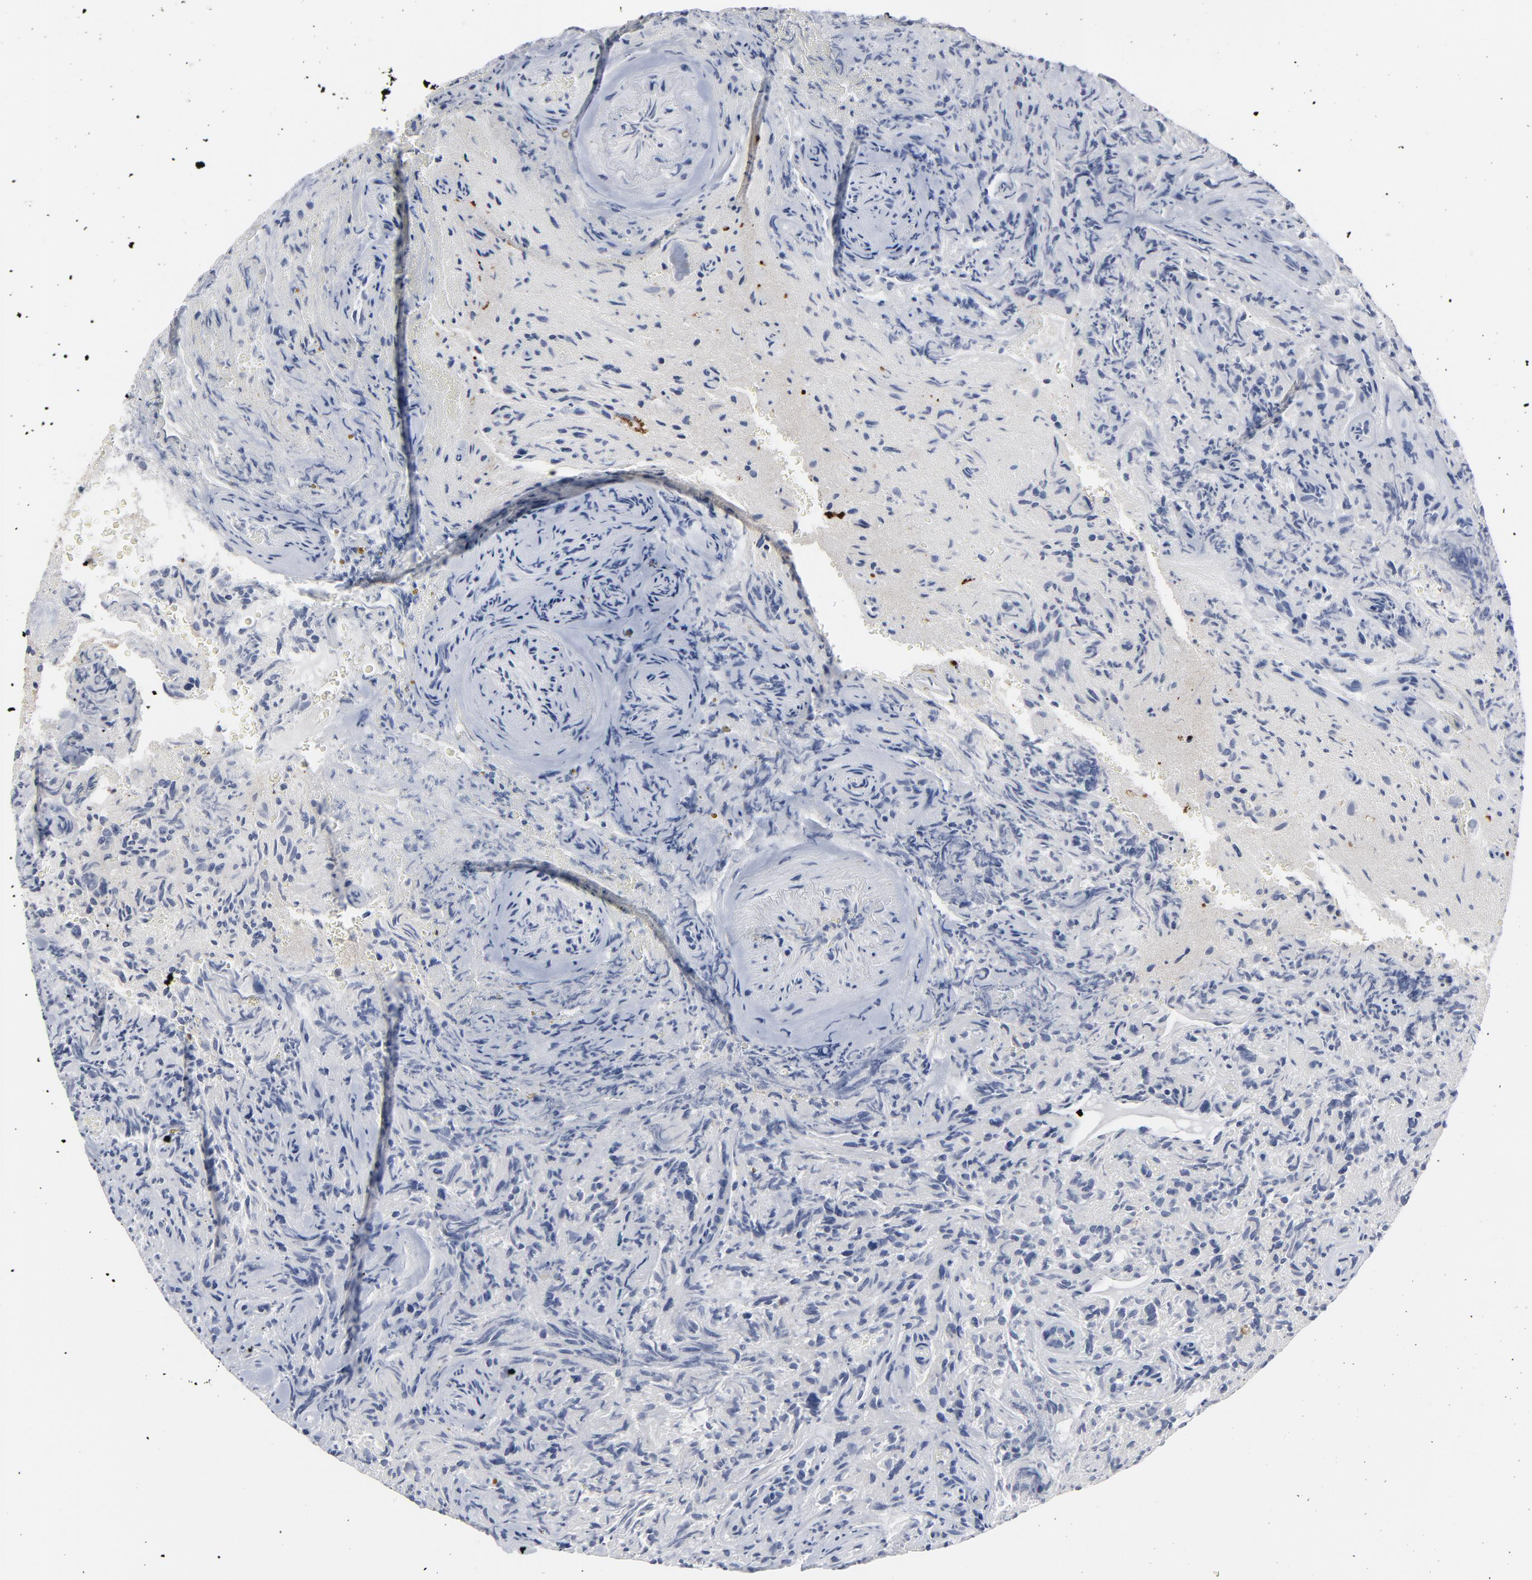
{"staining": {"intensity": "weak", "quantity": "25%-75%", "location": "nuclear"}, "tissue": "glioma", "cell_type": "Tumor cells", "image_type": "cancer", "snomed": [{"axis": "morphology", "description": "Normal tissue, NOS"}, {"axis": "morphology", "description": "Glioma, malignant, High grade"}, {"axis": "topography", "description": "Cerebral cortex"}], "caption": "Human high-grade glioma (malignant) stained for a protein (brown) reveals weak nuclear positive staining in about 25%-75% of tumor cells.", "gene": "GABPA", "patient": {"sex": "male", "age": 75}}